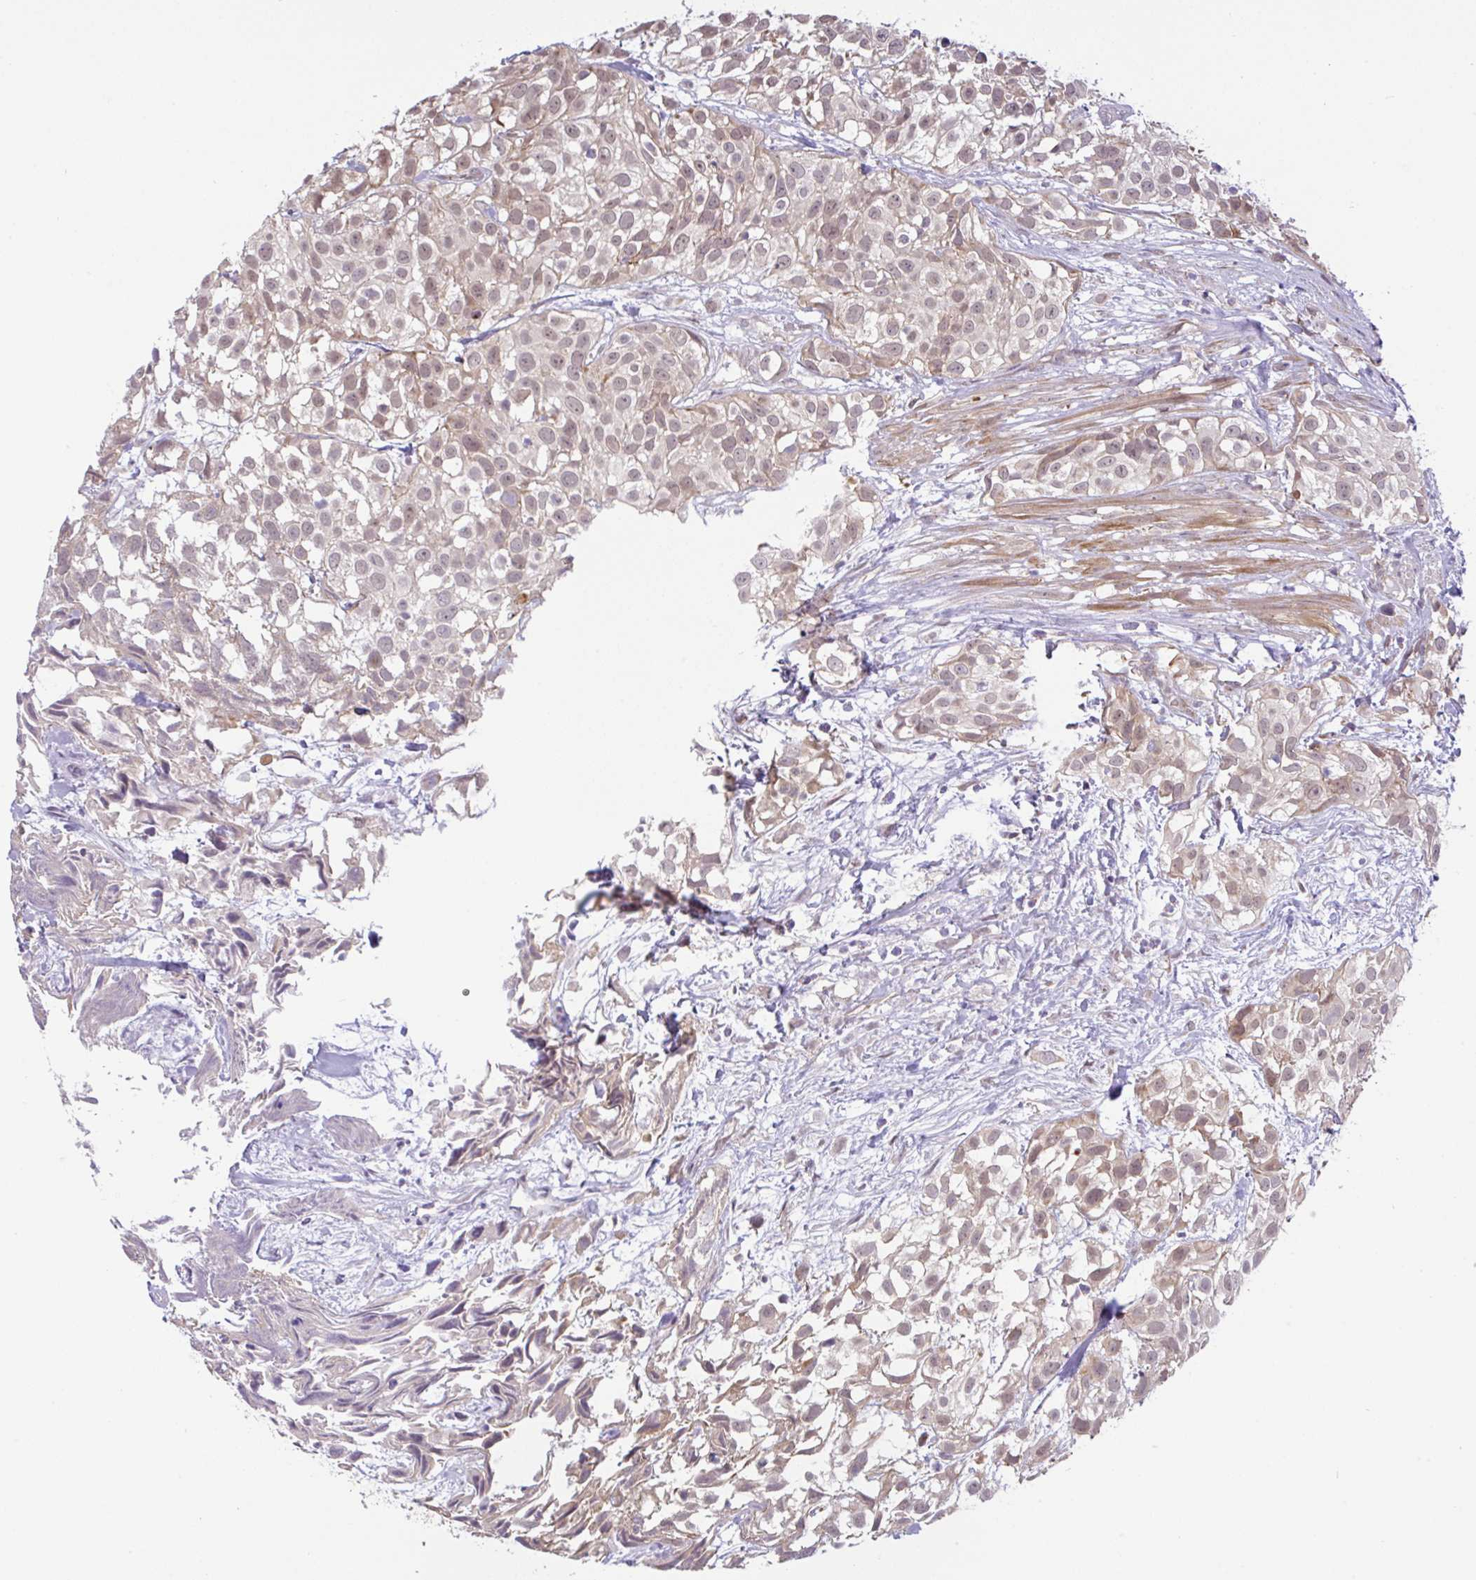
{"staining": {"intensity": "weak", "quantity": "25%-75%", "location": "cytoplasmic/membranous"}, "tissue": "urothelial cancer", "cell_type": "Tumor cells", "image_type": "cancer", "snomed": [{"axis": "morphology", "description": "Urothelial carcinoma, High grade"}, {"axis": "topography", "description": "Urinary bladder"}], "caption": "Tumor cells display low levels of weak cytoplasmic/membranous positivity in approximately 25%-75% of cells in urothelial cancer.", "gene": "DLEU7", "patient": {"sex": "male", "age": 56}}